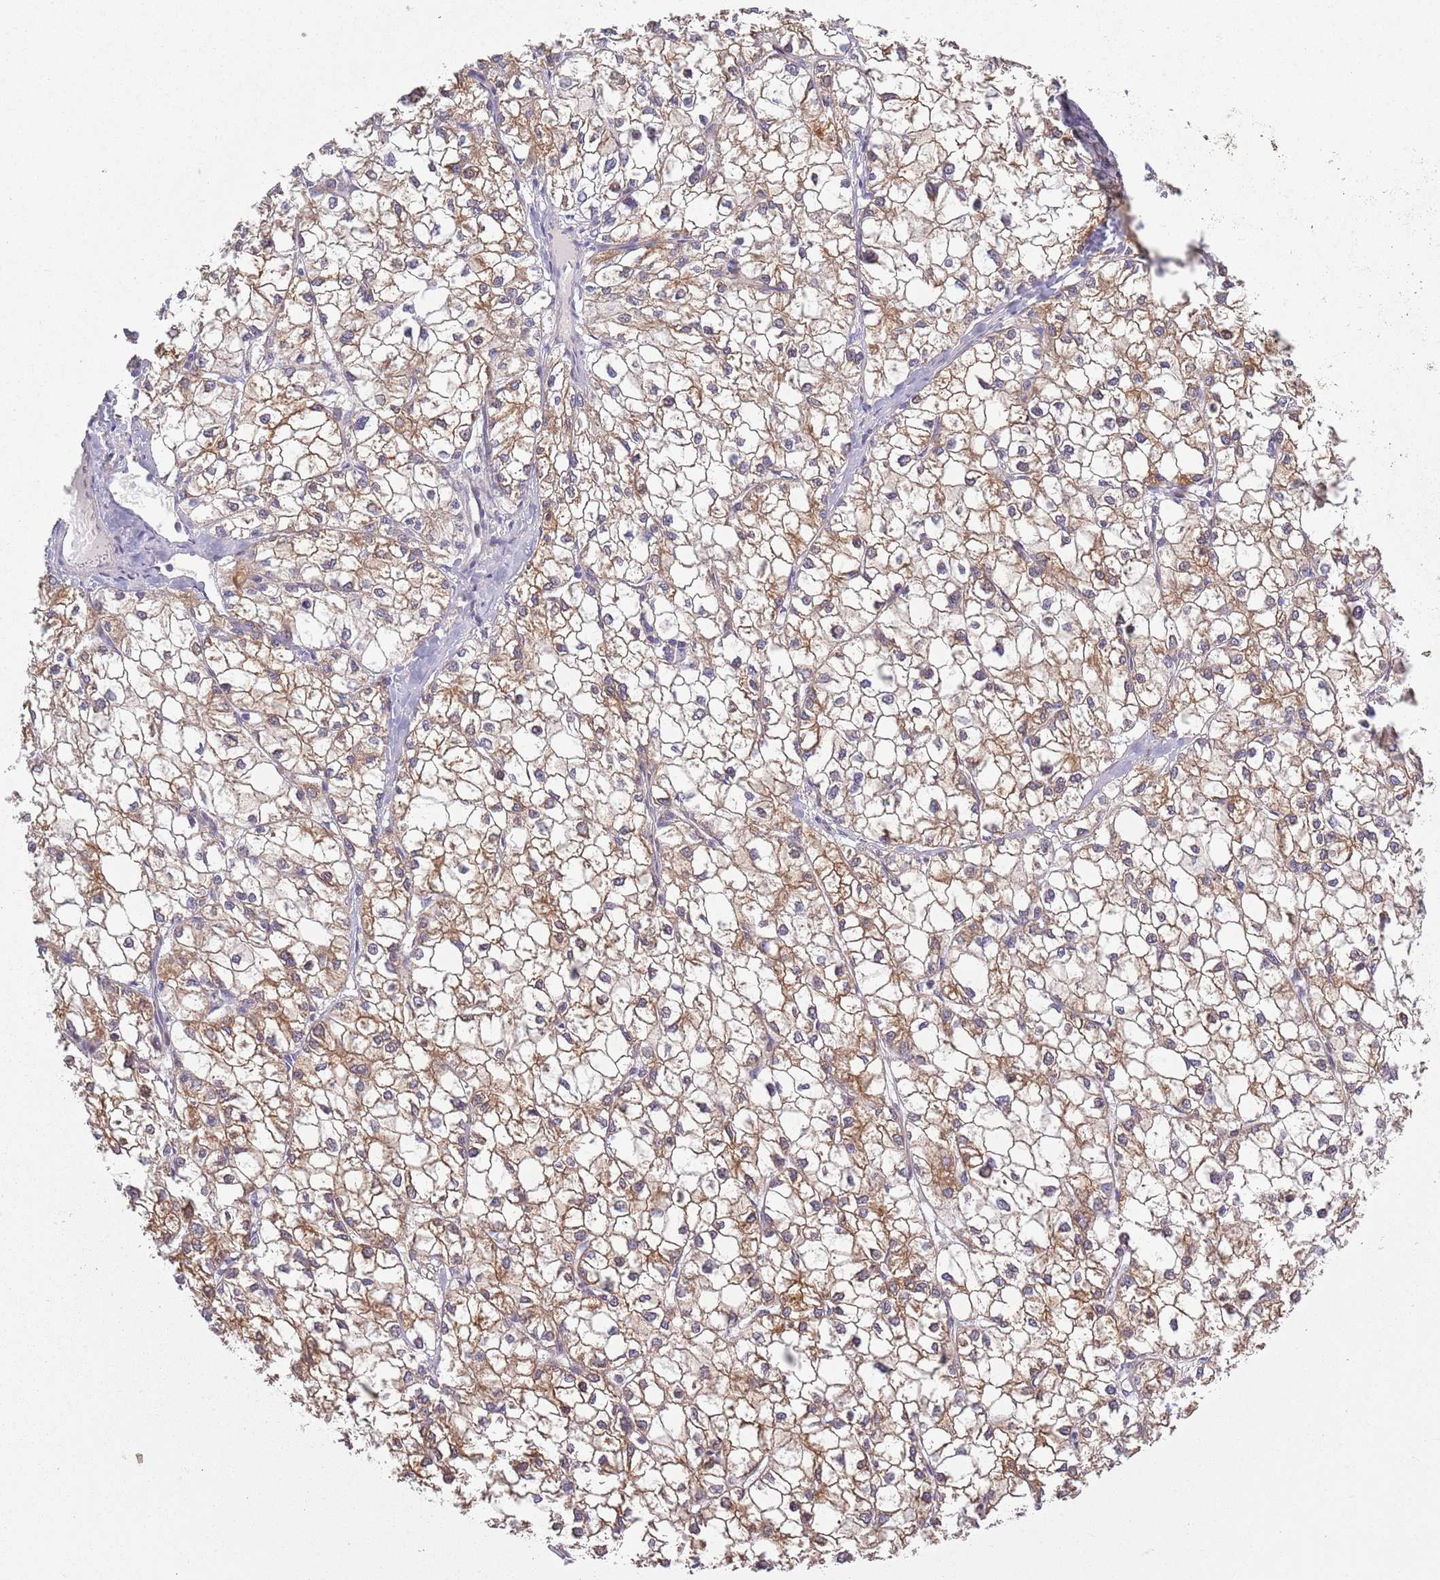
{"staining": {"intensity": "moderate", "quantity": ">75%", "location": "cytoplasmic/membranous"}, "tissue": "liver cancer", "cell_type": "Tumor cells", "image_type": "cancer", "snomed": [{"axis": "morphology", "description": "Carcinoma, Hepatocellular, NOS"}, {"axis": "topography", "description": "Liver"}], "caption": "This photomicrograph reveals immunohistochemistry staining of liver hepatocellular carcinoma, with medium moderate cytoplasmic/membranous positivity in approximately >75% of tumor cells.", "gene": "COQ5", "patient": {"sex": "female", "age": 43}}